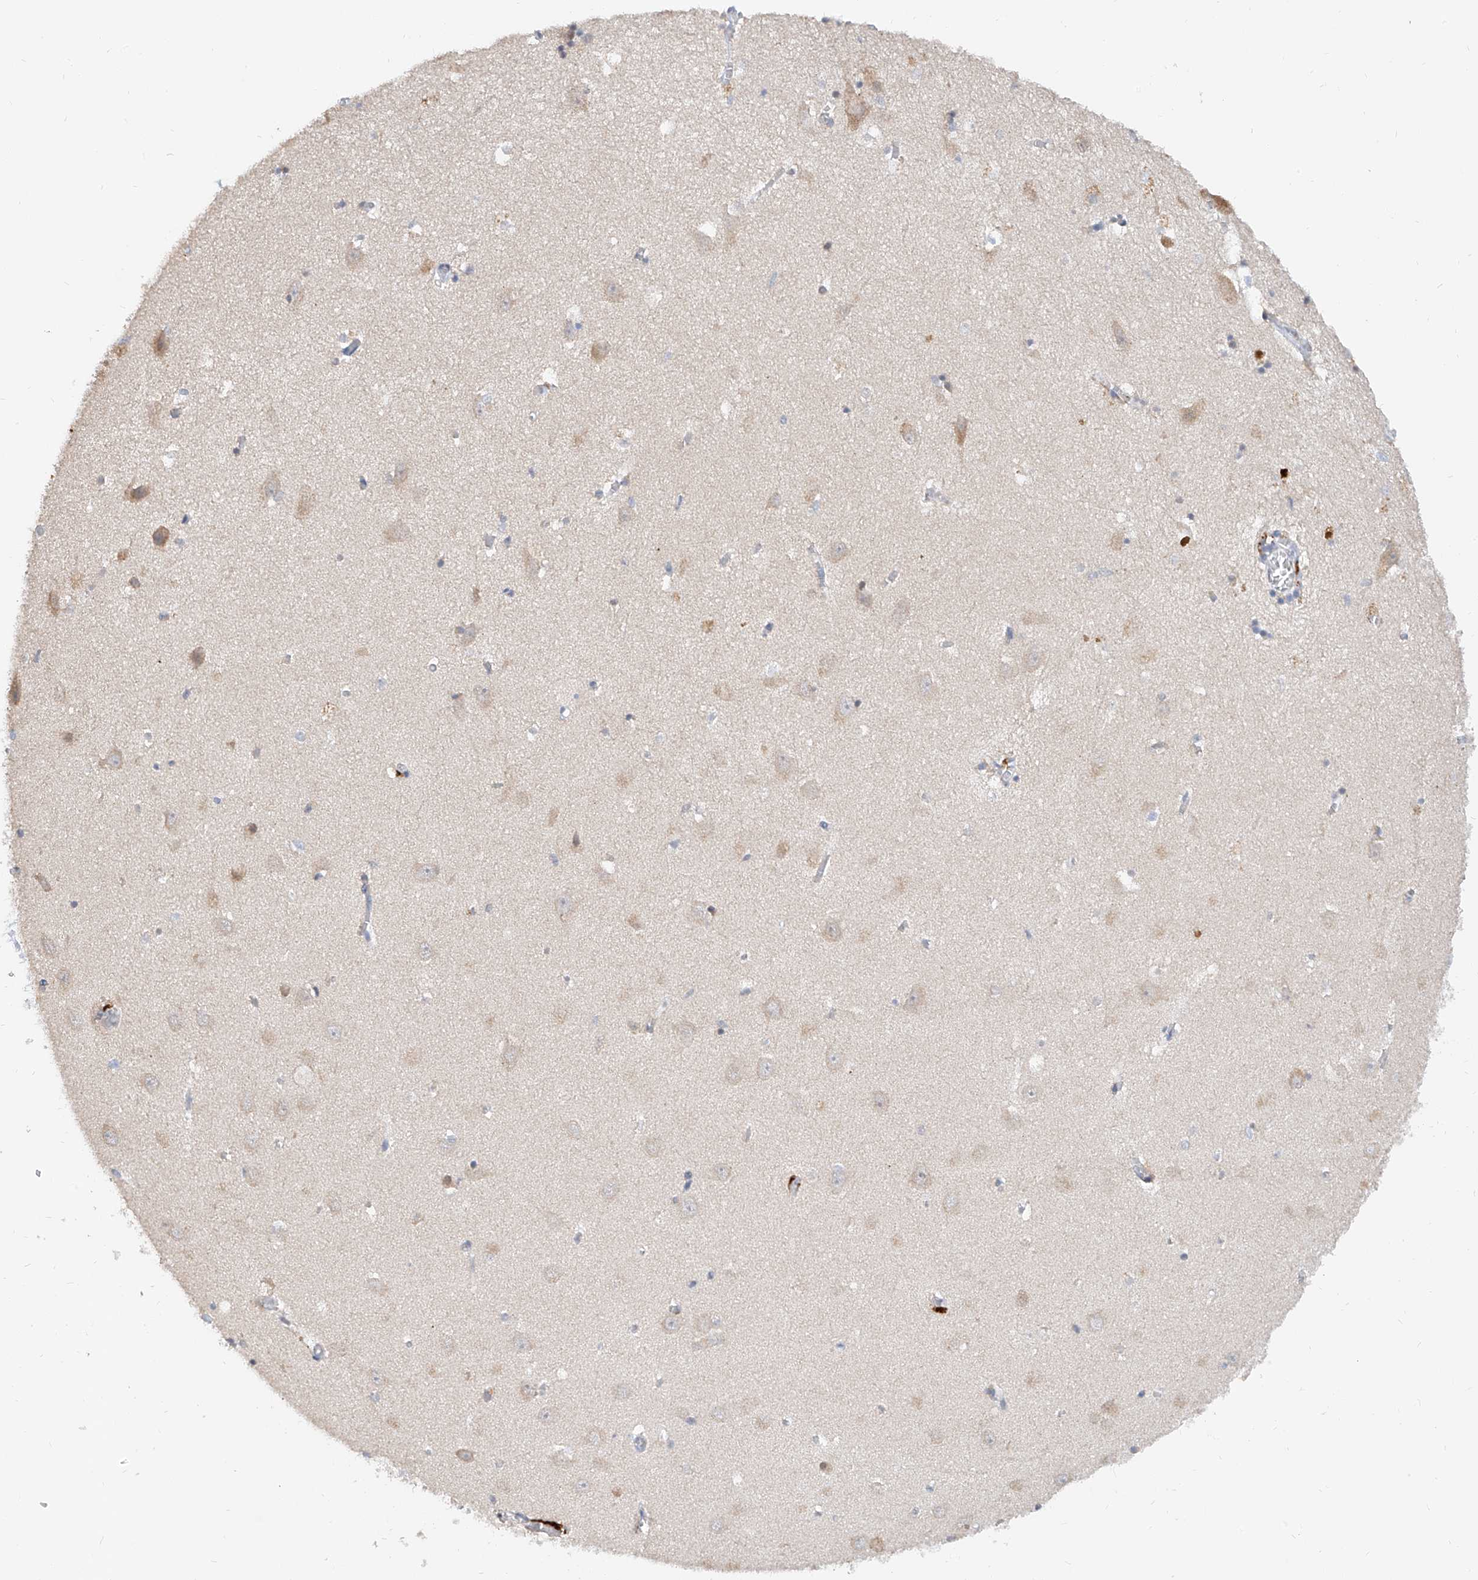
{"staining": {"intensity": "weak", "quantity": "<25%", "location": "cytoplasmic/membranous"}, "tissue": "hippocampus", "cell_type": "Glial cells", "image_type": "normal", "snomed": [{"axis": "morphology", "description": "Normal tissue, NOS"}, {"axis": "topography", "description": "Hippocampus"}], "caption": "The photomicrograph displays no significant positivity in glial cells of hippocampus. (DAB (3,3'-diaminobenzidine) IHC, high magnification).", "gene": "CARMIL3", "patient": {"sex": "female", "age": 64}}